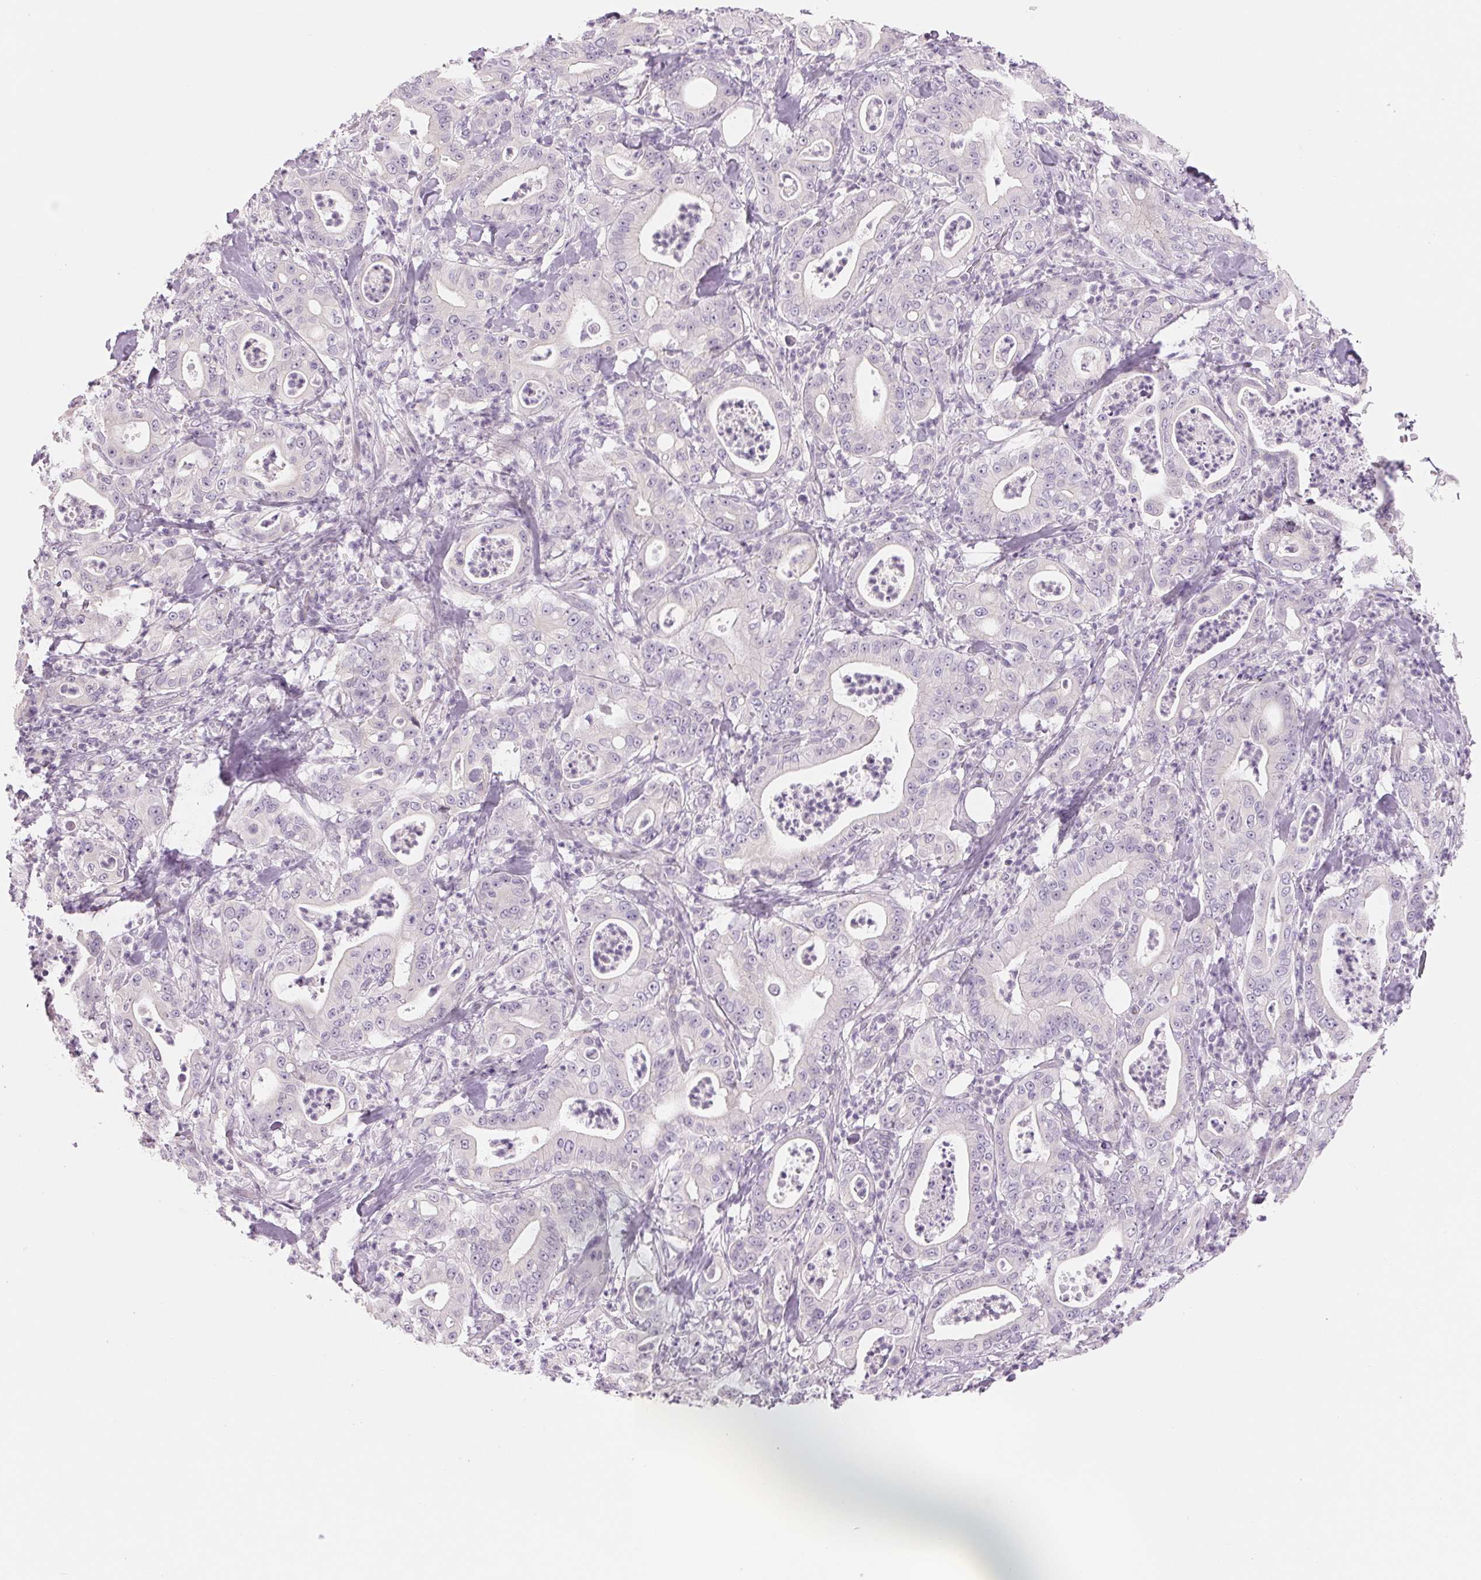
{"staining": {"intensity": "negative", "quantity": "none", "location": "none"}, "tissue": "pancreatic cancer", "cell_type": "Tumor cells", "image_type": "cancer", "snomed": [{"axis": "morphology", "description": "Adenocarcinoma, NOS"}, {"axis": "topography", "description": "Pancreas"}], "caption": "Pancreatic cancer (adenocarcinoma) was stained to show a protein in brown. There is no significant staining in tumor cells.", "gene": "CCDC168", "patient": {"sex": "male", "age": 71}}